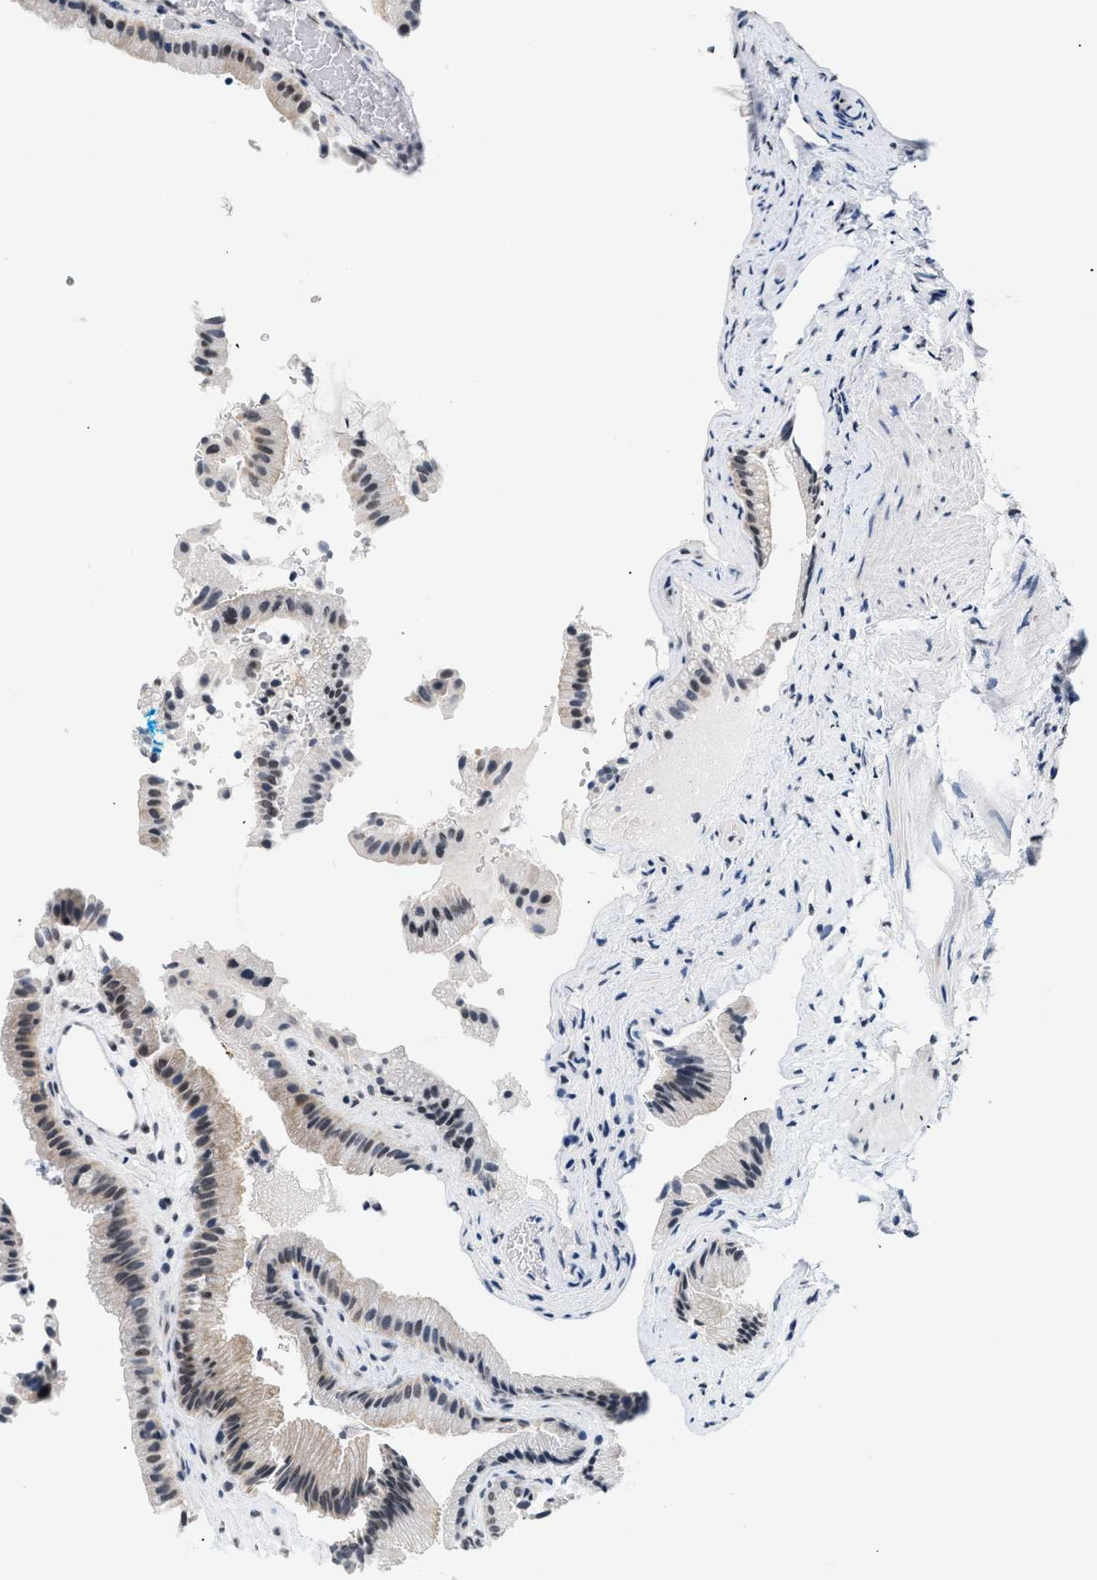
{"staining": {"intensity": "moderate", "quantity": "25%-75%", "location": "nuclear"}, "tissue": "gallbladder", "cell_type": "Glandular cells", "image_type": "normal", "snomed": [{"axis": "morphology", "description": "Normal tissue, NOS"}, {"axis": "topography", "description": "Gallbladder"}], "caption": "Immunohistochemistry (DAB (3,3'-diaminobenzidine)) staining of normal gallbladder demonstrates moderate nuclear protein expression in about 25%-75% of glandular cells. The staining was performed using DAB to visualize the protein expression in brown, while the nuclei were stained in blue with hematoxylin (Magnification: 20x).", "gene": "RAF1", "patient": {"sex": "male", "age": 49}}